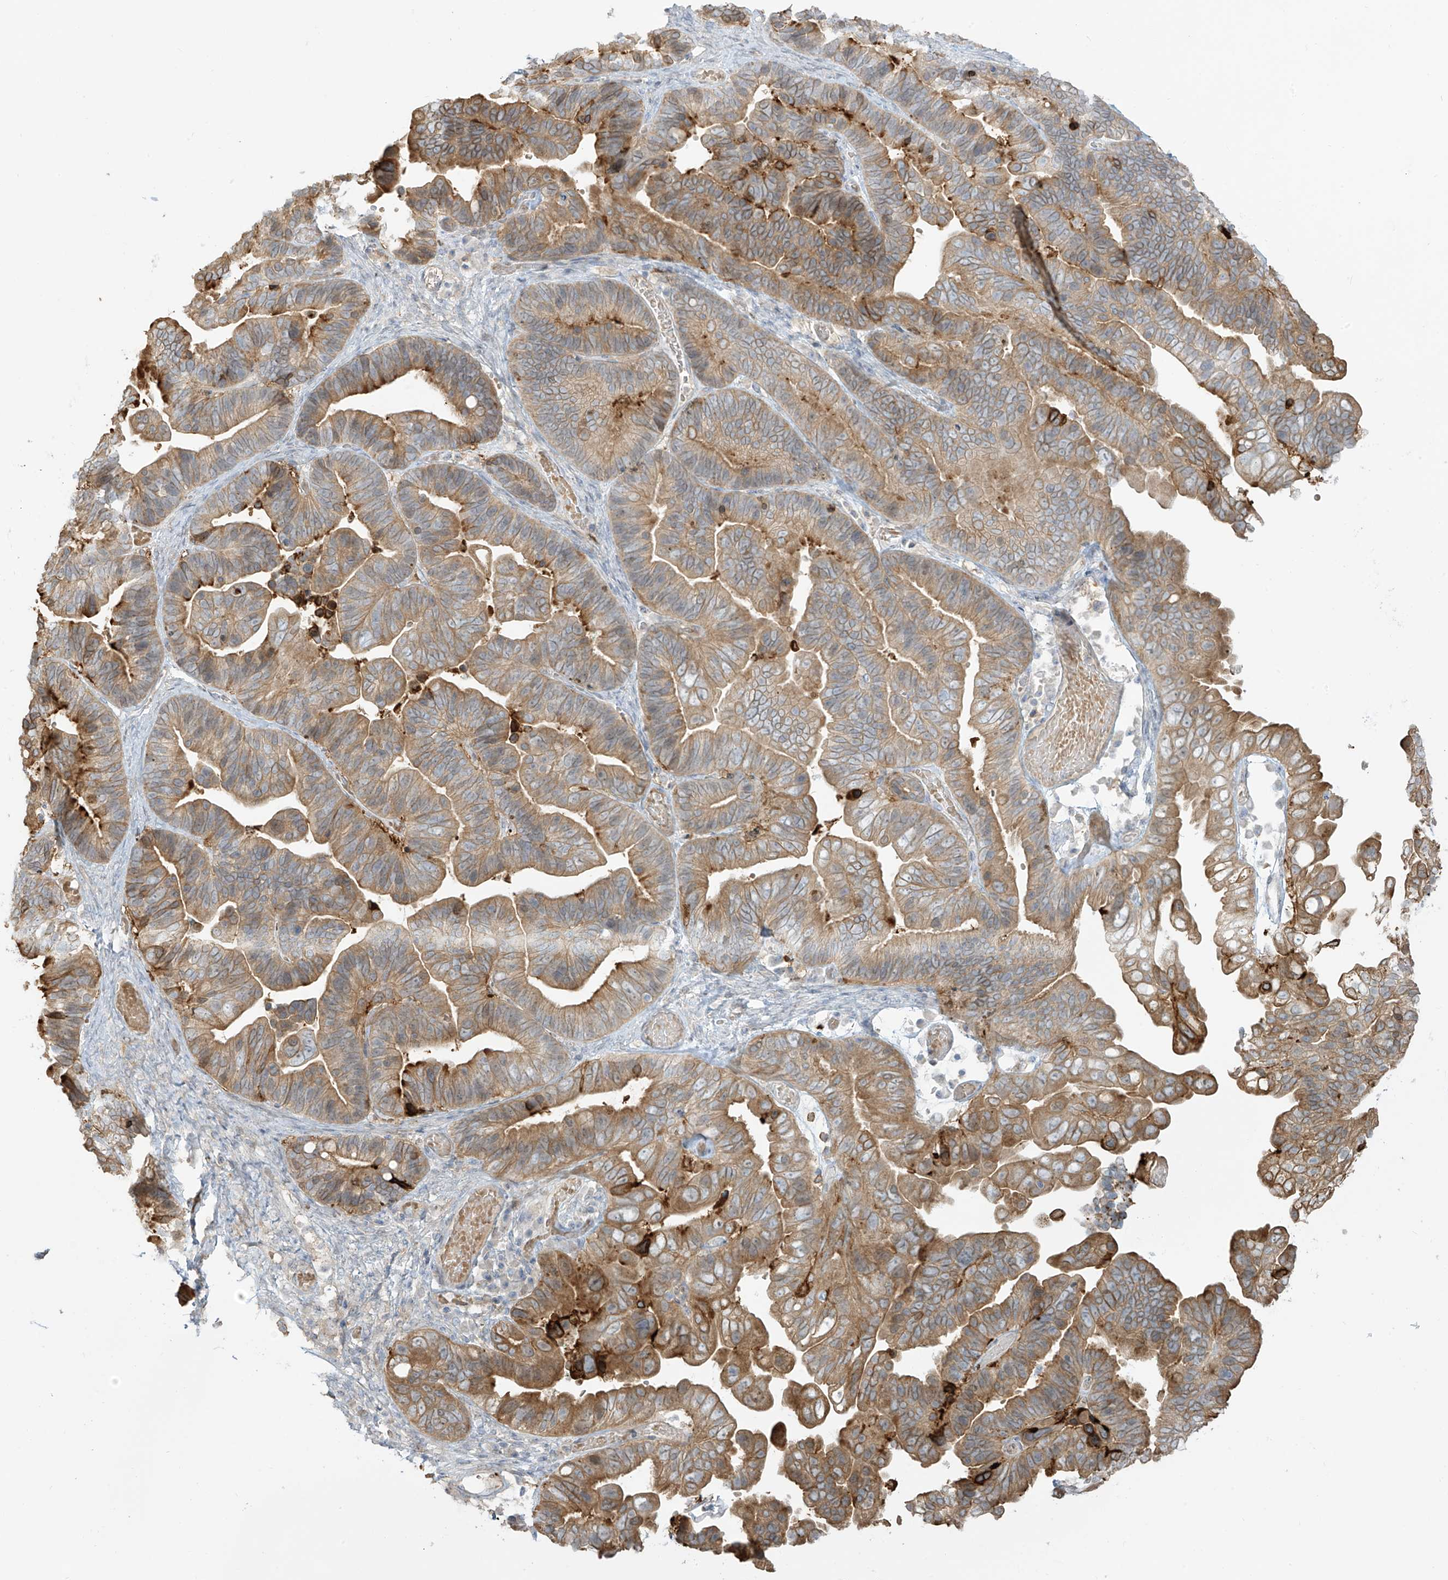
{"staining": {"intensity": "moderate", "quantity": ">75%", "location": "cytoplasmic/membranous"}, "tissue": "ovarian cancer", "cell_type": "Tumor cells", "image_type": "cancer", "snomed": [{"axis": "morphology", "description": "Cystadenocarcinoma, serous, NOS"}, {"axis": "topography", "description": "Ovary"}], "caption": "Tumor cells exhibit moderate cytoplasmic/membranous staining in about >75% of cells in ovarian cancer (serous cystadenocarcinoma). The staining is performed using DAB brown chromogen to label protein expression. The nuclei are counter-stained blue using hematoxylin.", "gene": "ZGRF1", "patient": {"sex": "female", "age": 56}}